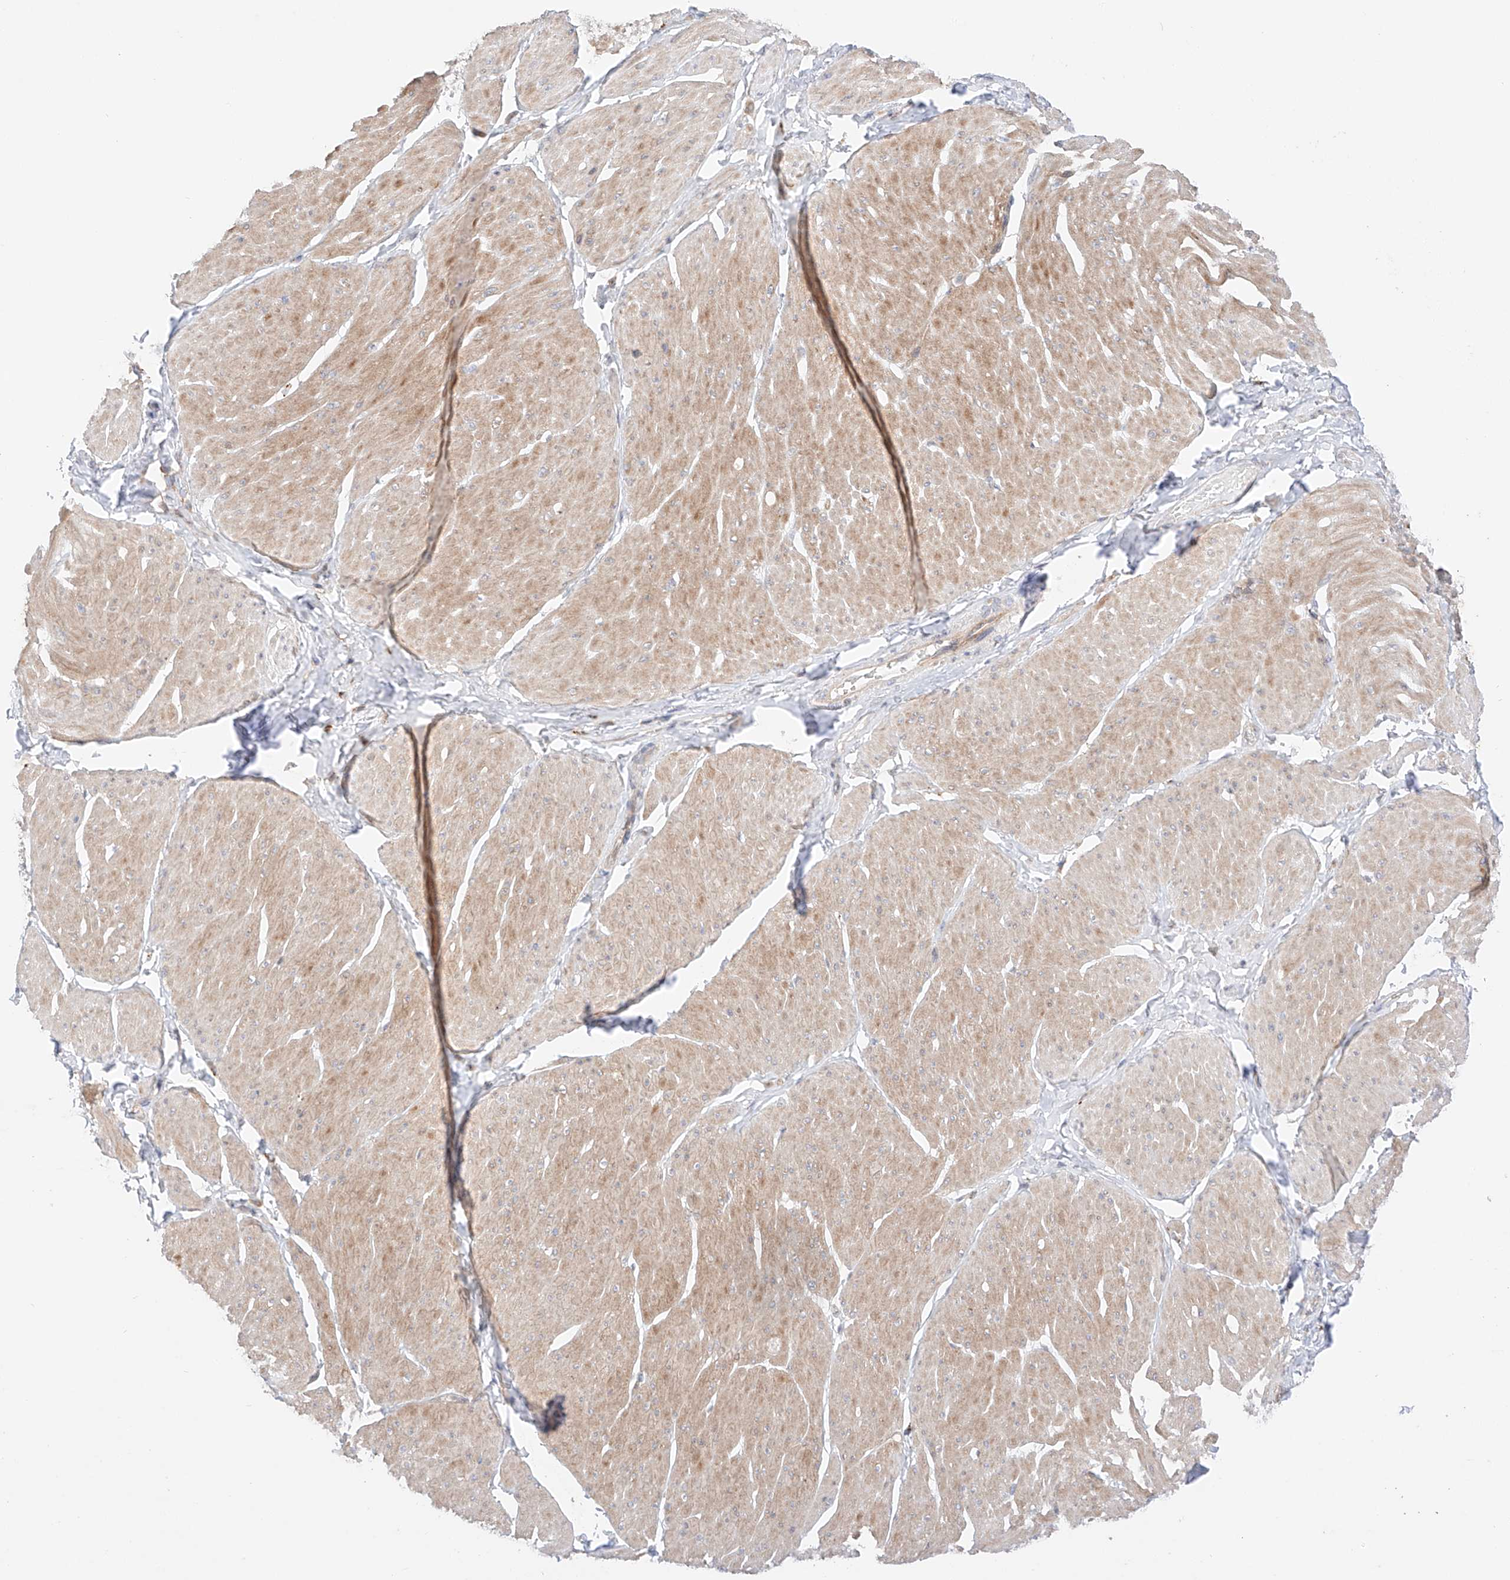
{"staining": {"intensity": "weak", "quantity": "25%-75%", "location": "cytoplasmic/membranous"}, "tissue": "smooth muscle", "cell_type": "Smooth muscle cells", "image_type": "normal", "snomed": [{"axis": "morphology", "description": "Urothelial carcinoma, High grade"}, {"axis": "topography", "description": "Urinary bladder"}], "caption": "High-power microscopy captured an IHC image of benign smooth muscle, revealing weak cytoplasmic/membranous staining in approximately 25%-75% of smooth muscle cells.", "gene": "GCNT1", "patient": {"sex": "male", "age": 46}}